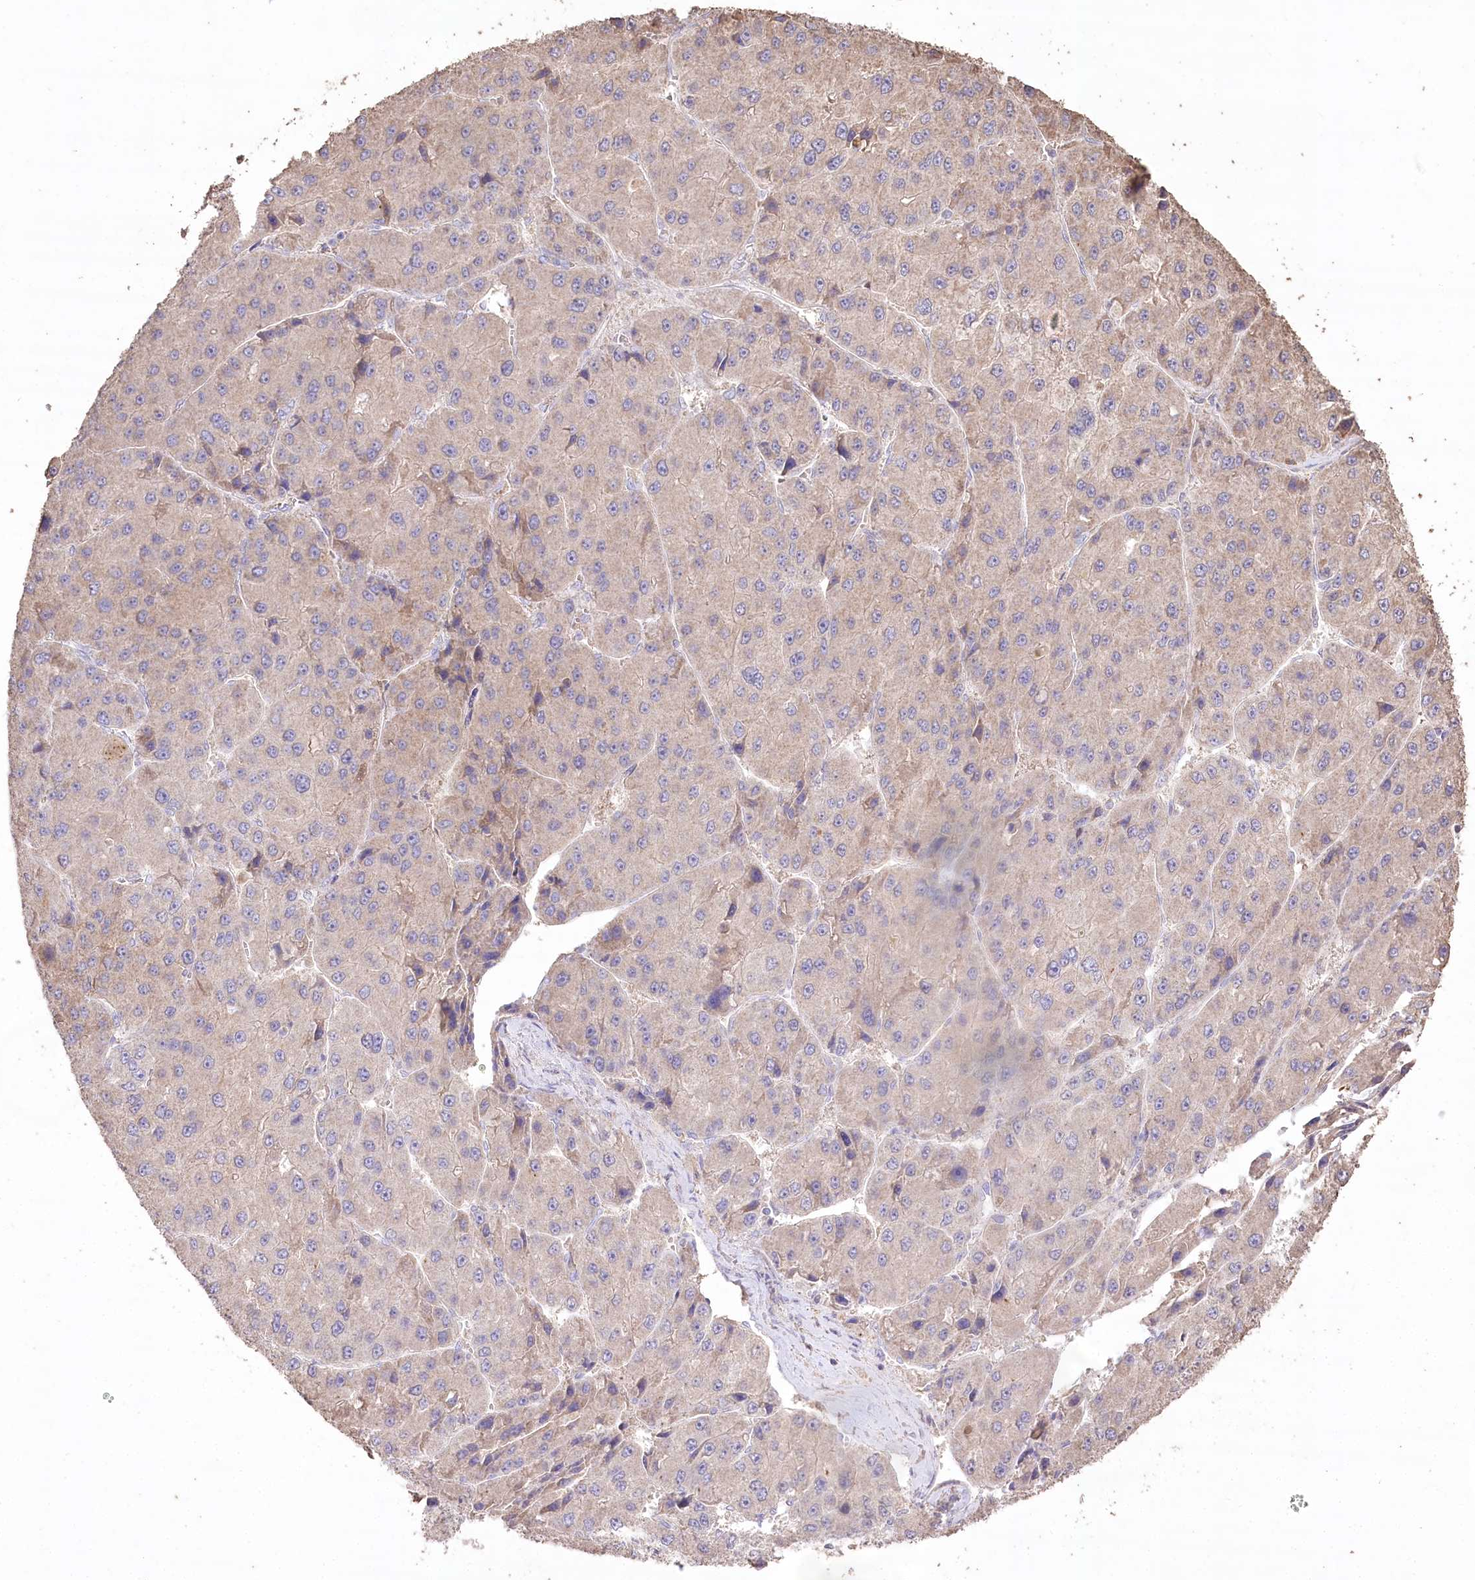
{"staining": {"intensity": "negative", "quantity": "none", "location": "none"}, "tissue": "liver cancer", "cell_type": "Tumor cells", "image_type": "cancer", "snomed": [{"axis": "morphology", "description": "Carcinoma, Hepatocellular, NOS"}, {"axis": "topography", "description": "Liver"}], "caption": "There is no significant expression in tumor cells of liver hepatocellular carcinoma.", "gene": "IREB2", "patient": {"sex": "female", "age": 73}}